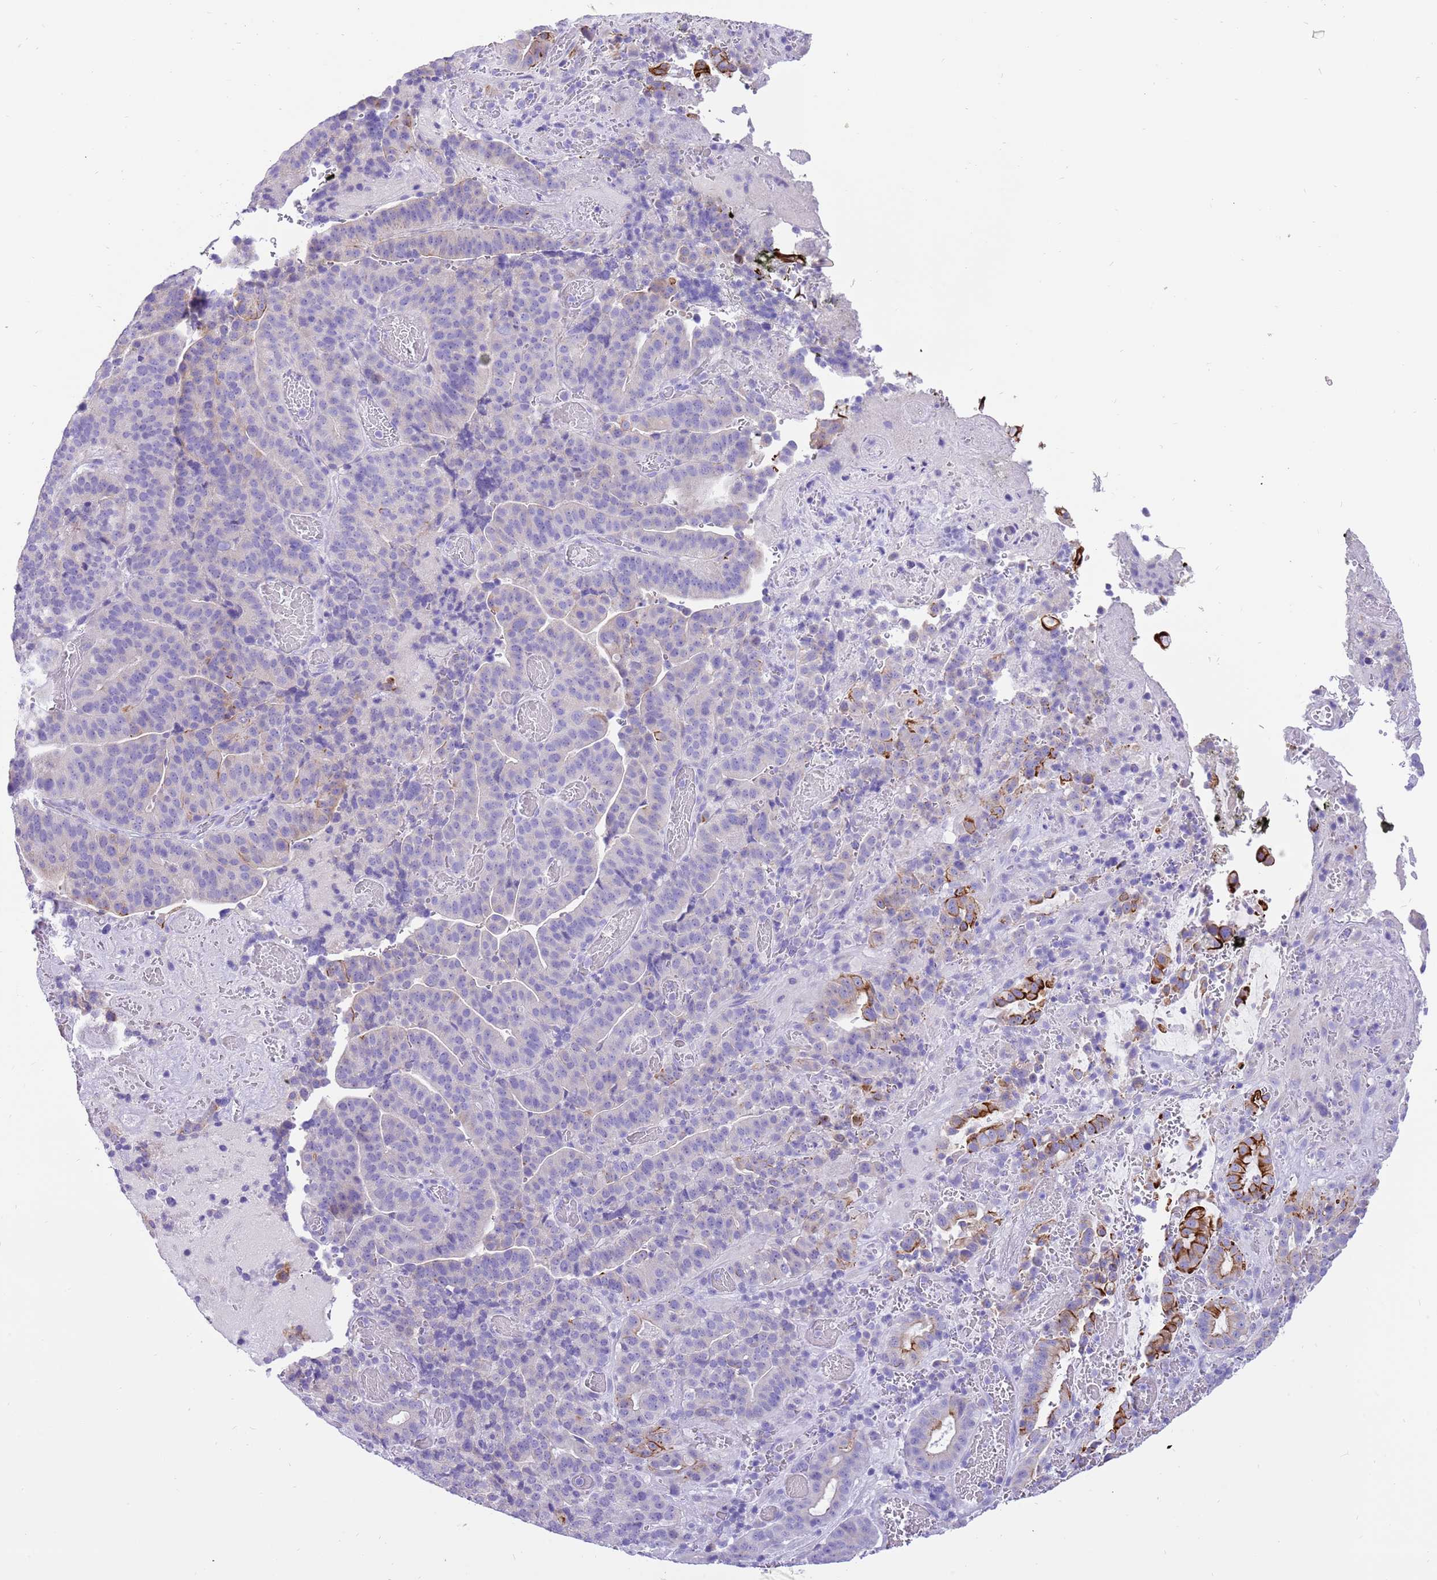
{"staining": {"intensity": "strong", "quantity": "<25%", "location": "cytoplasmic/membranous"}, "tissue": "stomach cancer", "cell_type": "Tumor cells", "image_type": "cancer", "snomed": [{"axis": "morphology", "description": "Adenocarcinoma, NOS"}, {"axis": "topography", "description": "Stomach"}], "caption": "The photomicrograph exhibits staining of stomach cancer, revealing strong cytoplasmic/membranous protein staining (brown color) within tumor cells.", "gene": "R3HDM4", "patient": {"sex": "male", "age": 48}}